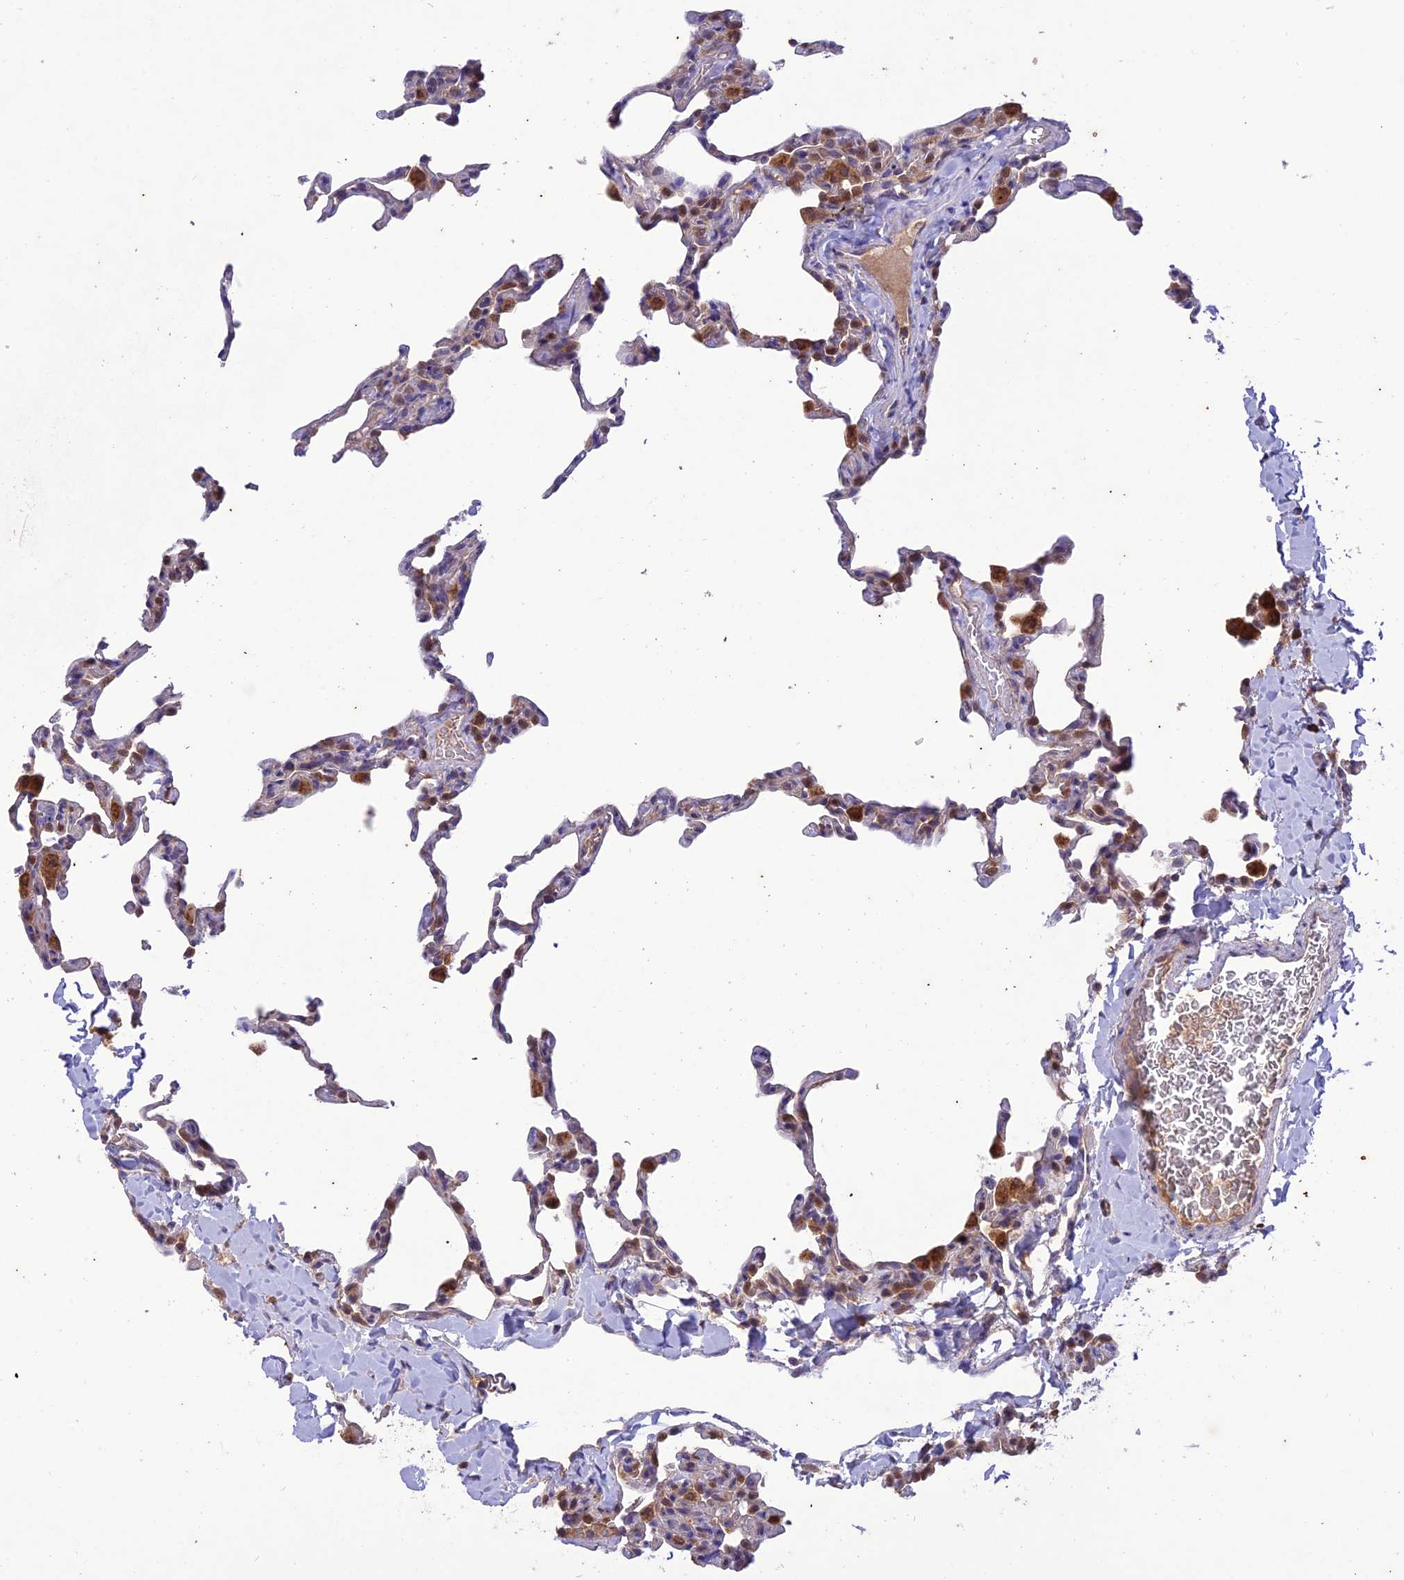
{"staining": {"intensity": "moderate", "quantity": "<25%", "location": "cytoplasmic/membranous"}, "tissue": "lung", "cell_type": "Alveolar cells", "image_type": "normal", "snomed": [{"axis": "morphology", "description": "Normal tissue, NOS"}, {"axis": "topography", "description": "Lung"}], "caption": "Immunohistochemistry staining of normal lung, which reveals low levels of moderate cytoplasmic/membranous expression in about <25% of alveolar cells indicating moderate cytoplasmic/membranous protein positivity. The staining was performed using DAB (brown) for protein detection and nuclei were counterstained in hematoxylin (blue).", "gene": "NDUFAF1", "patient": {"sex": "male", "age": 20}}